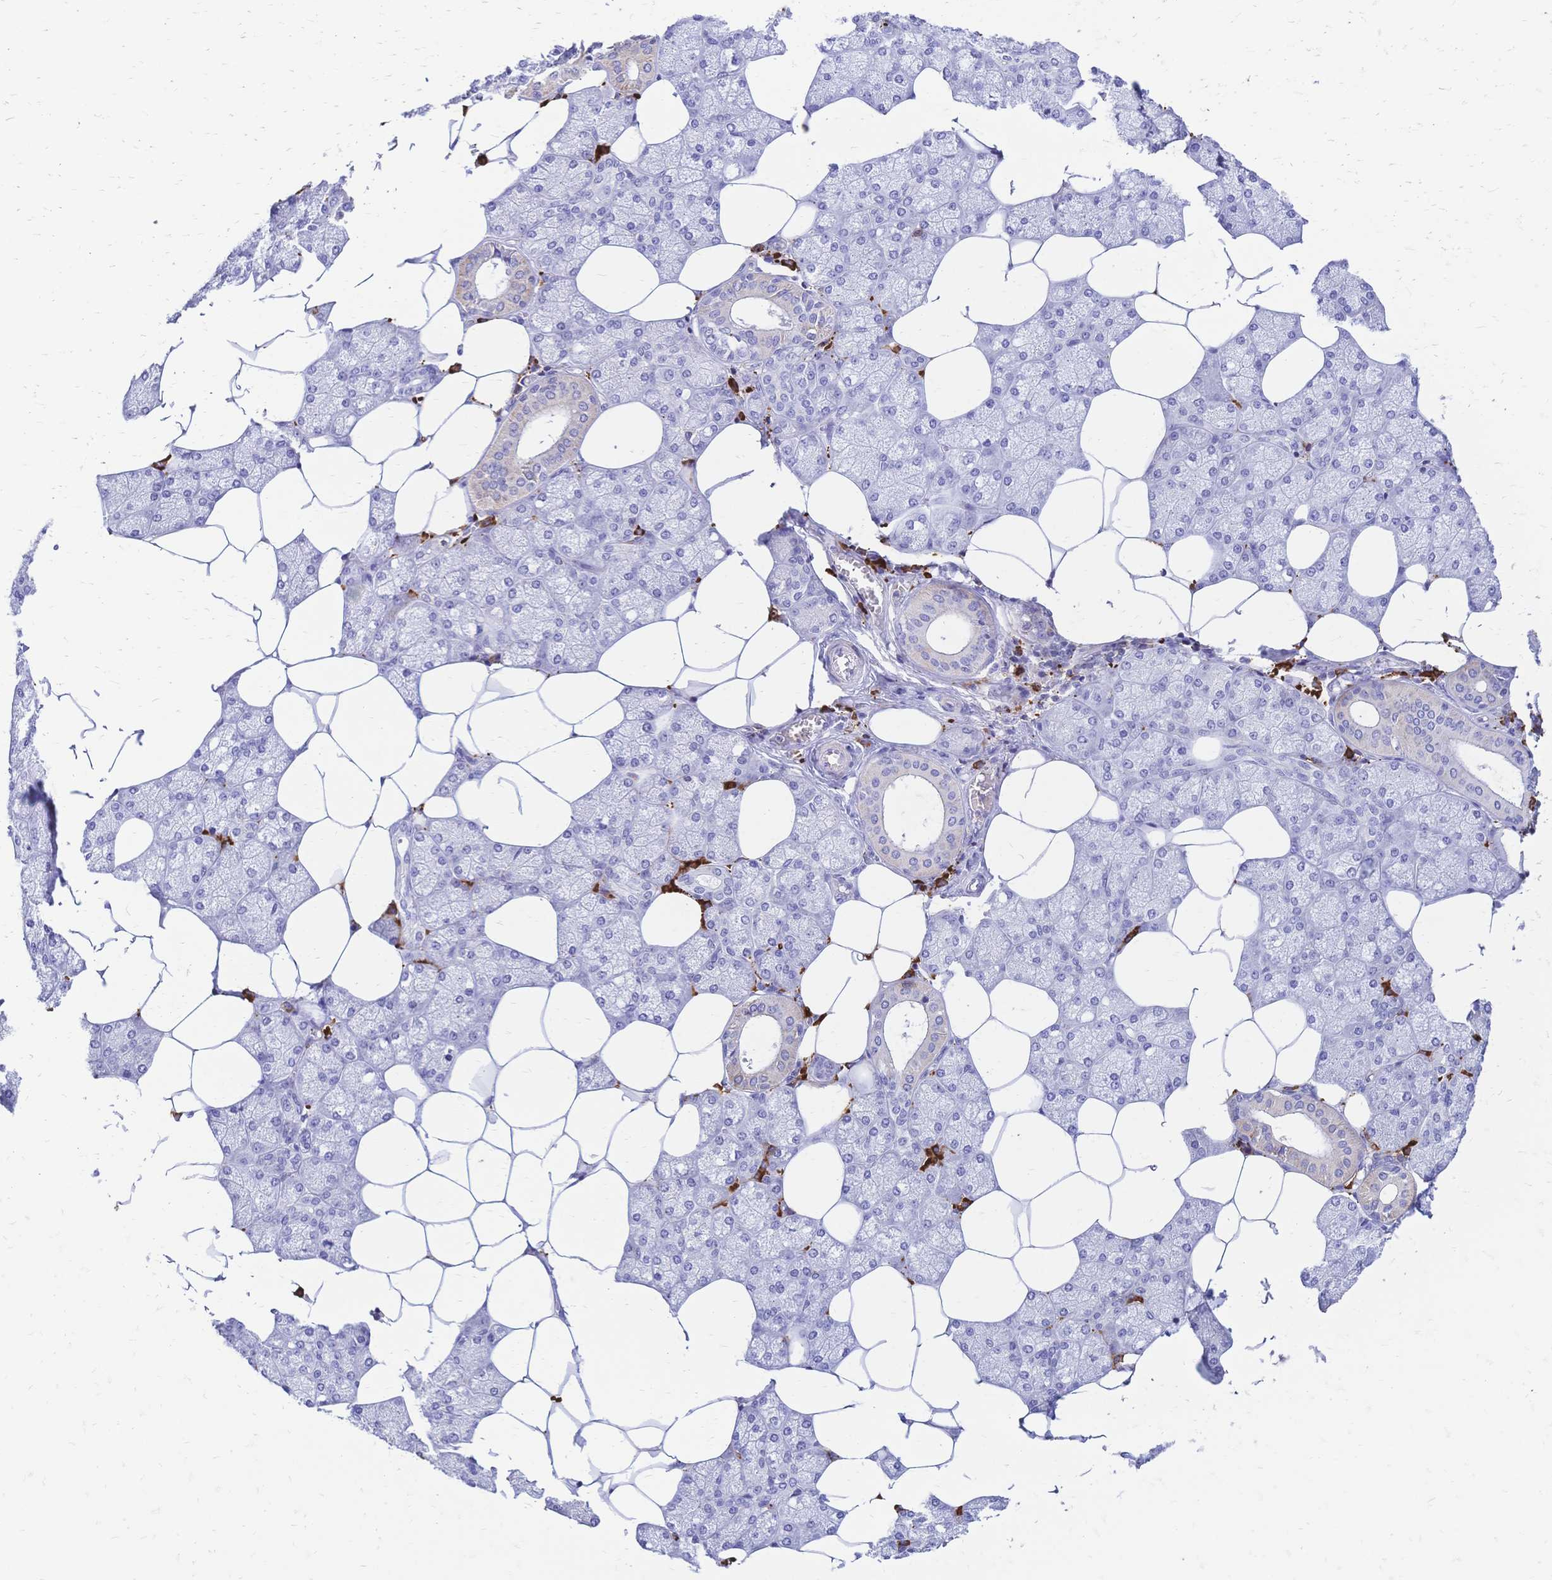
{"staining": {"intensity": "negative", "quantity": "none", "location": "none"}, "tissue": "salivary gland", "cell_type": "Glandular cells", "image_type": "normal", "snomed": [{"axis": "morphology", "description": "Normal tissue, NOS"}, {"axis": "topography", "description": "Salivary gland"}], "caption": "IHC of normal human salivary gland reveals no positivity in glandular cells.", "gene": "IL2RA", "patient": {"sex": "female", "age": 43}}